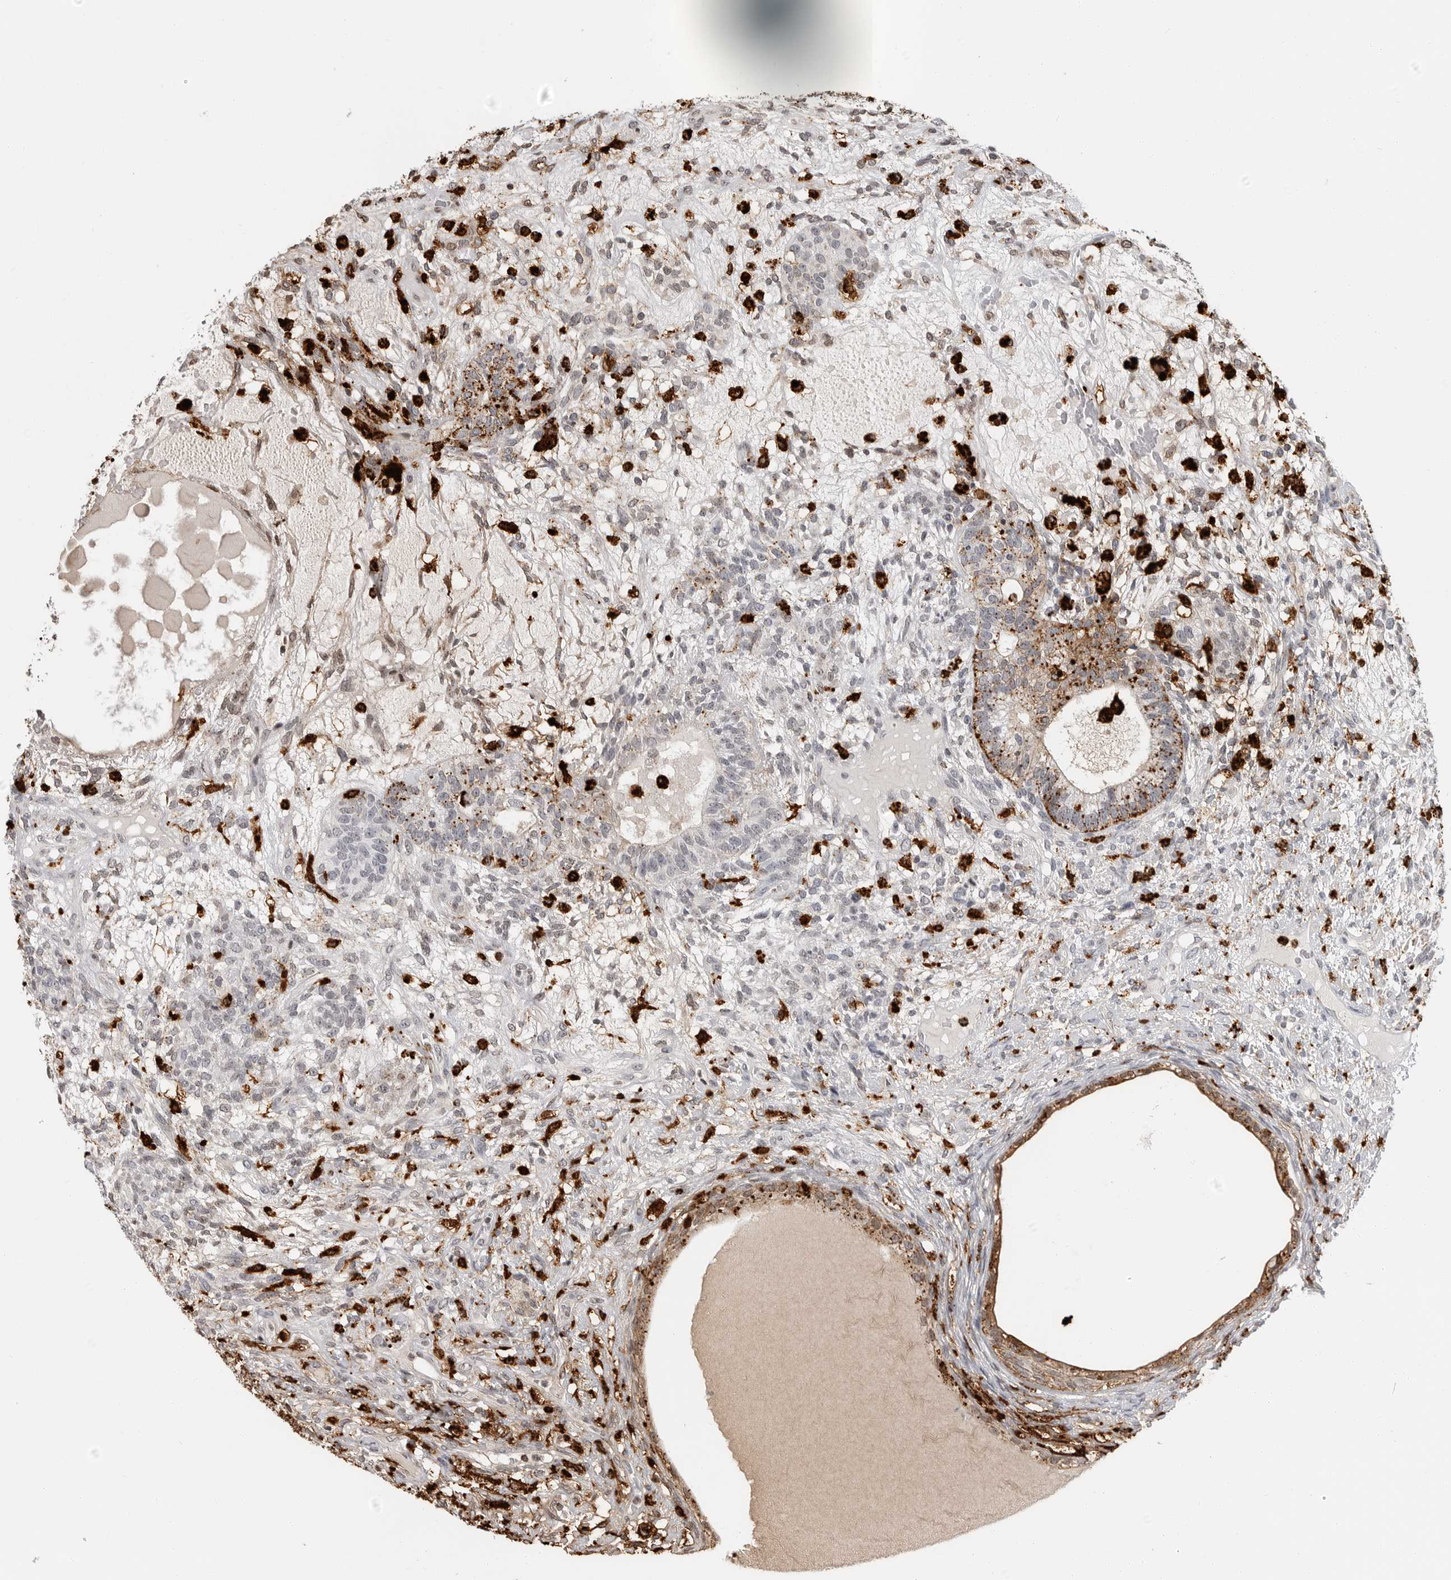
{"staining": {"intensity": "strong", "quantity": ">75%", "location": "cytoplasmic/membranous"}, "tissue": "testis cancer", "cell_type": "Tumor cells", "image_type": "cancer", "snomed": [{"axis": "morphology", "description": "Seminoma, NOS"}, {"axis": "morphology", "description": "Carcinoma, Embryonal, NOS"}, {"axis": "topography", "description": "Testis"}], "caption": "Immunohistochemical staining of human testis embryonal carcinoma reveals high levels of strong cytoplasmic/membranous positivity in about >75% of tumor cells. Nuclei are stained in blue.", "gene": "IFI30", "patient": {"sex": "male", "age": 28}}